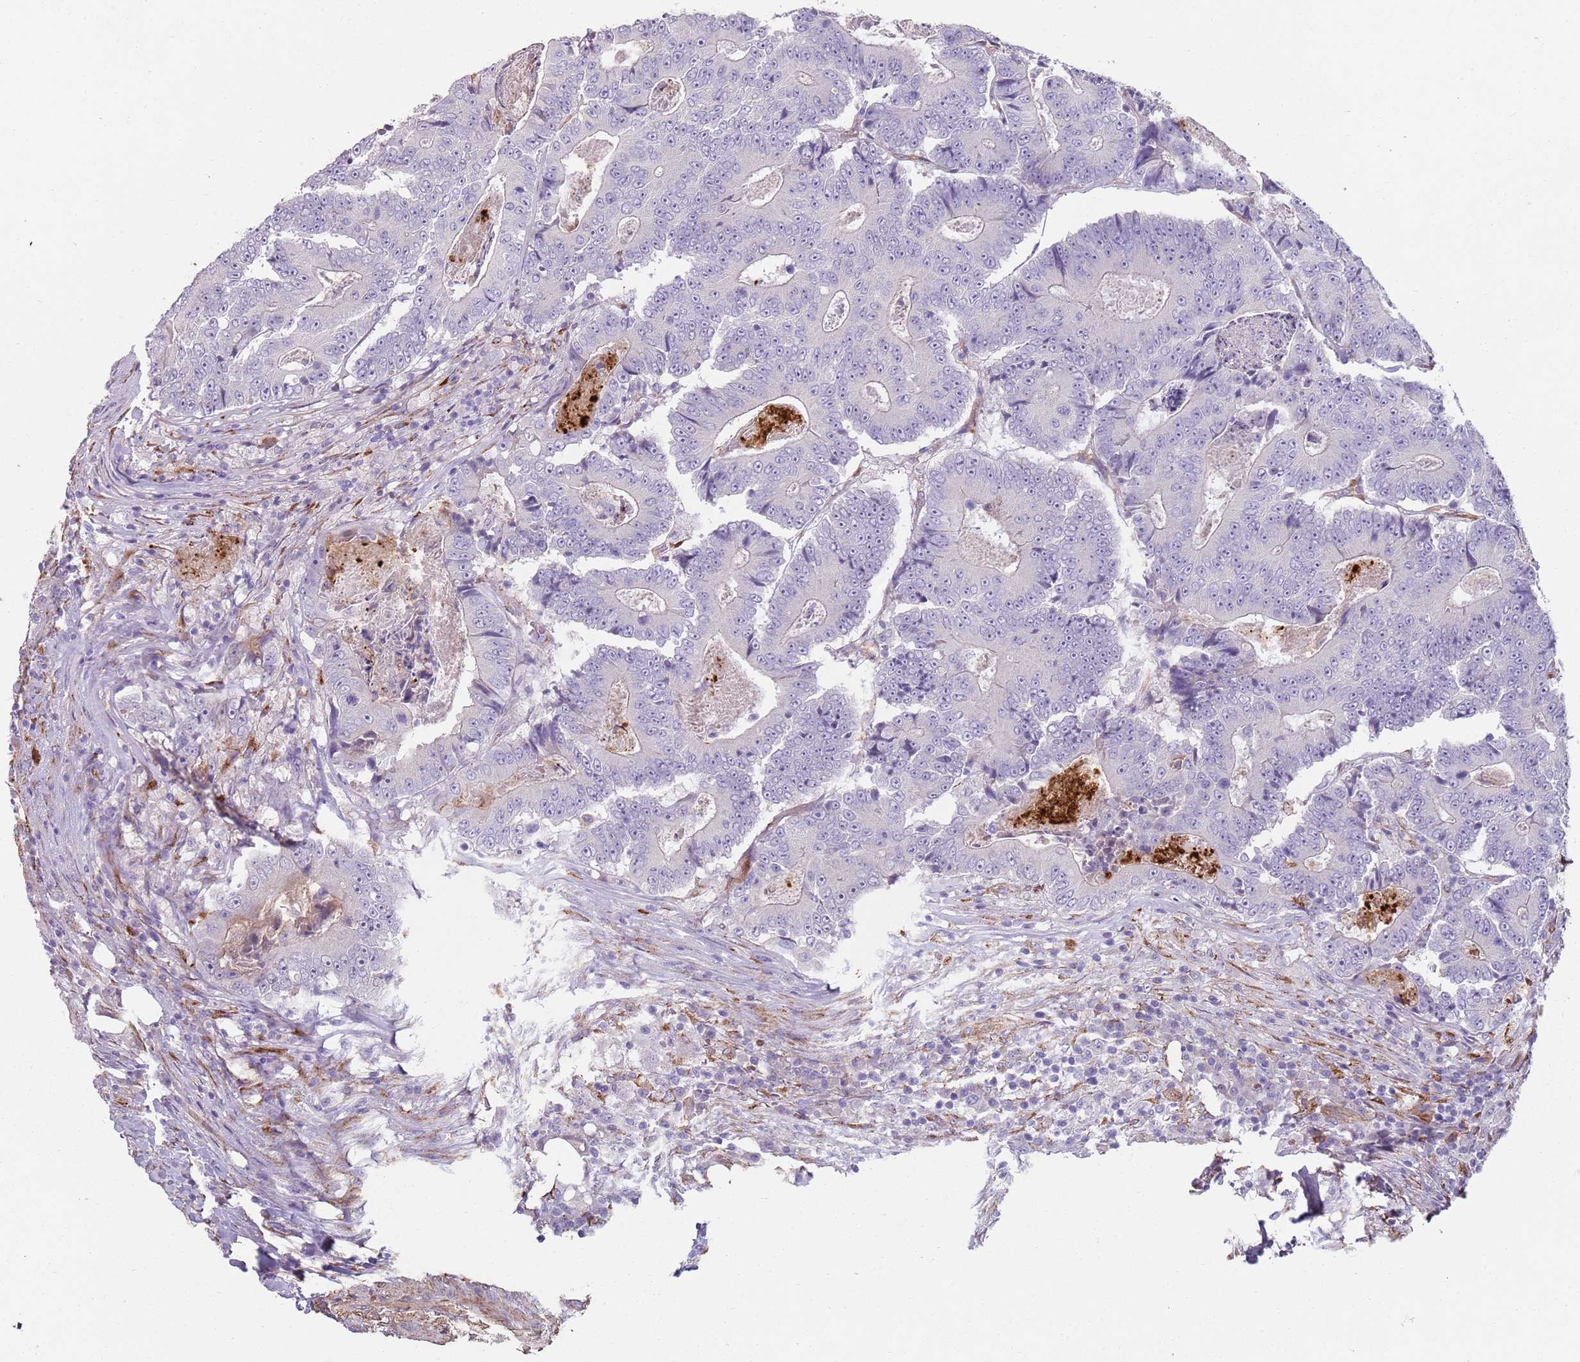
{"staining": {"intensity": "negative", "quantity": "none", "location": "none"}, "tissue": "colorectal cancer", "cell_type": "Tumor cells", "image_type": "cancer", "snomed": [{"axis": "morphology", "description": "Adenocarcinoma, NOS"}, {"axis": "topography", "description": "Colon"}], "caption": "Immunohistochemical staining of human colorectal adenocarcinoma reveals no significant positivity in tumor cells.", "gene": "PHLPP2", "patient": {"sex": "male", "age": 83}}